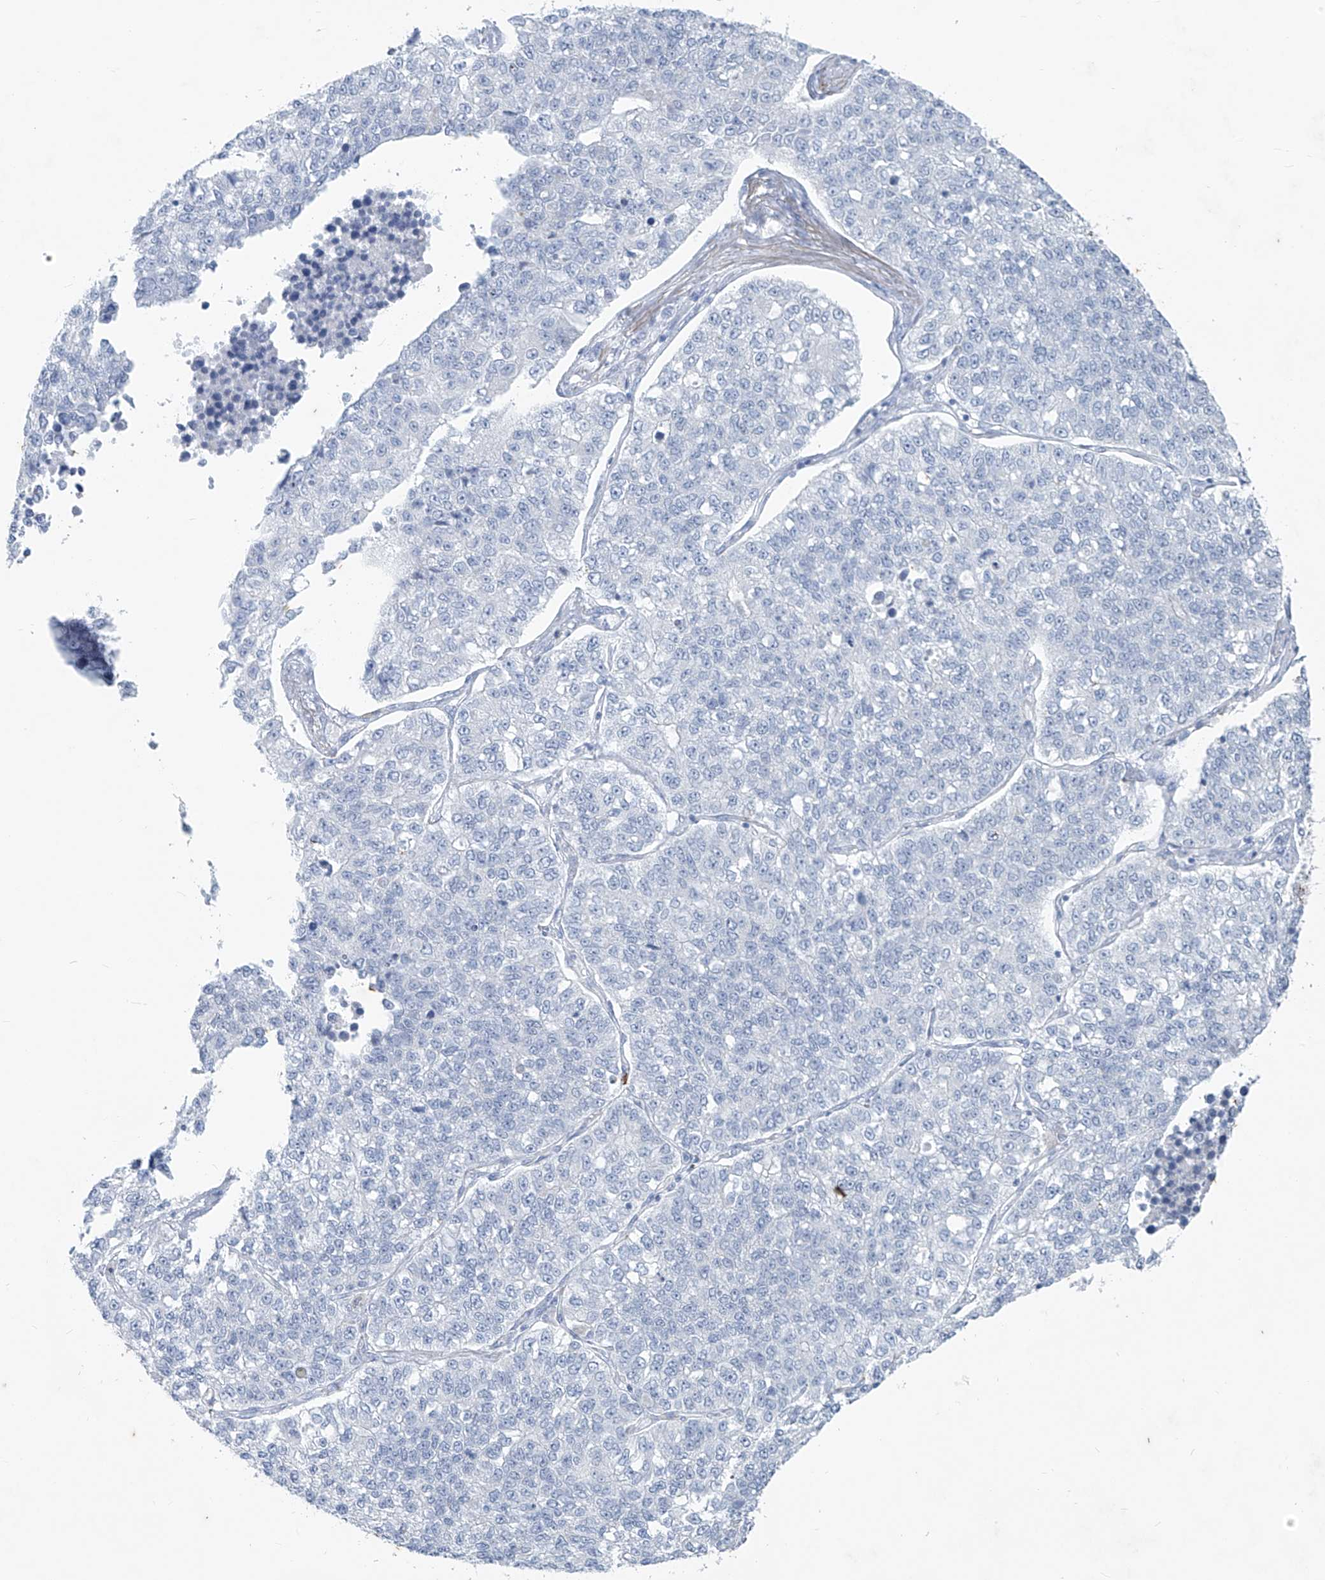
{"staining": {"intensity": "negative", "quantity": "none", "location": "none"}, "tissue": "lung cancer", "cell_type": "Tumor cells", "image_type": "cancer", "snomed": [{"axis": "morphology", "description": "Adenocarcinoma, NOS"}, {"axis": "topography", "description": "Lung"}], "caption": "Immunohistochemical staining of human adenocarcinoma (lung) demonstrates no significant positivity in tumor cells.", "gene": "CX3CR1", "patient": {"sex": "male", "age": 49}}